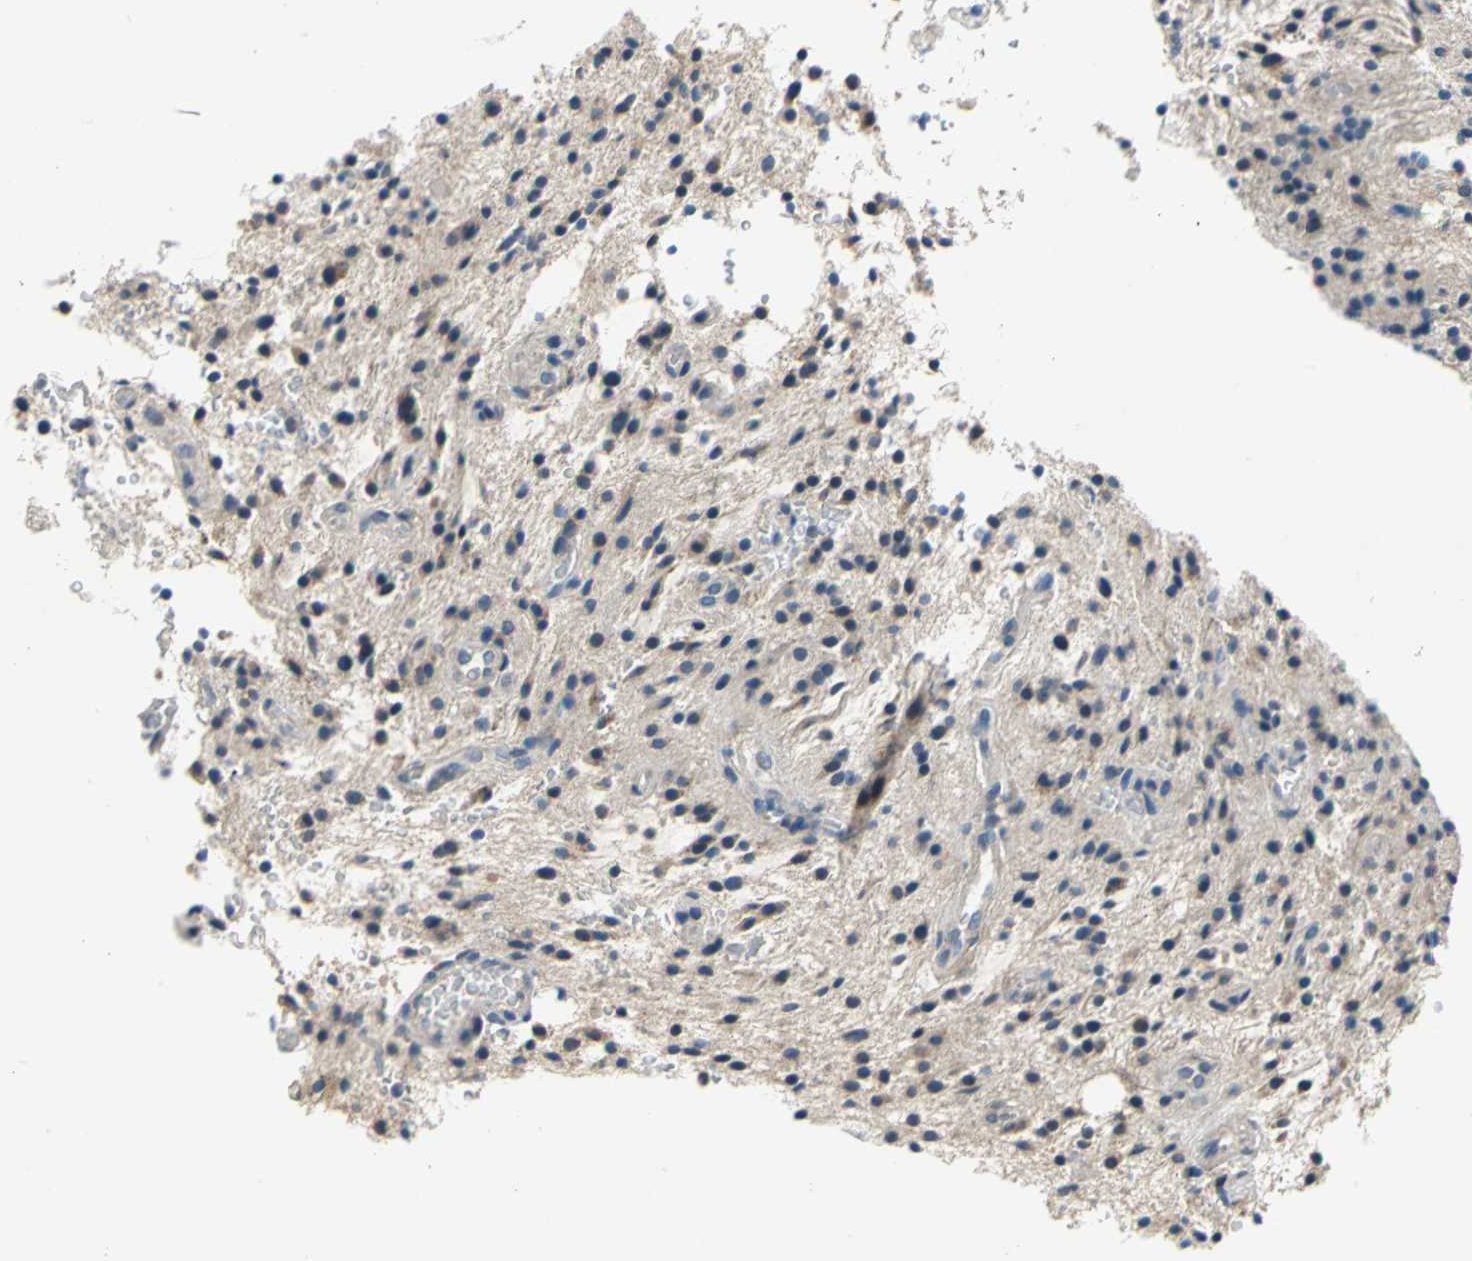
{"staining": {"intensity": "negative", "quantity": "none", "location": "none"}, "tissue": "glioma", "cell_type": "Tumor cells", "image_type": "cancer", "snomed": [{"axis": "morphology", "description": "Glioma, malignant, NOS"}, {"axis": "topography", "description": "Cerebellum"}], "caption": "Tumor cells show no significant positivity in glioma.", "gene": "RASD2", "patient": {"sex": "female", "age": 10}}